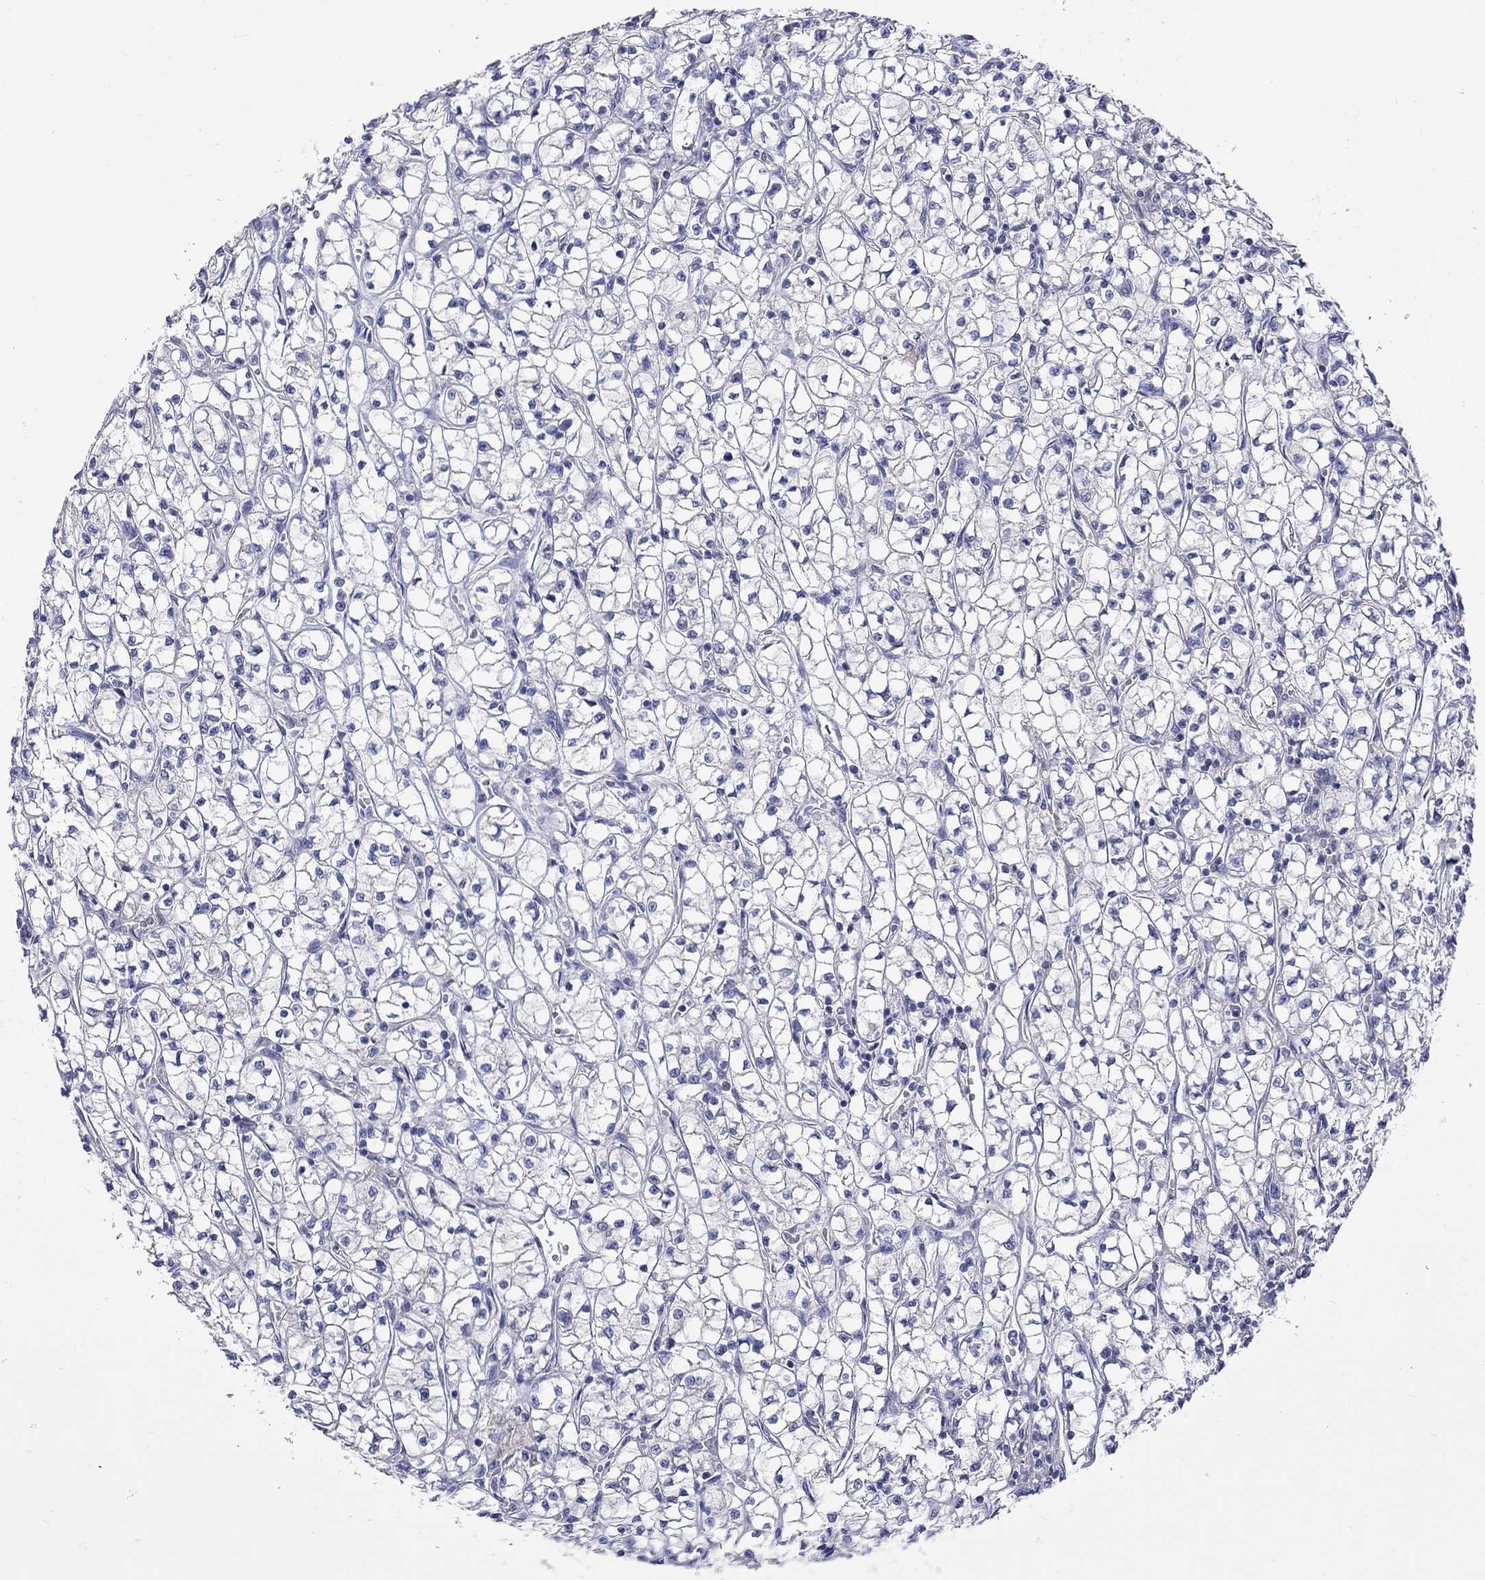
{"staining": {"intensity": "negative", "quantity": "none", "location": "none"}, "tissue": "renal cancer", "cell_type": "Tumor cells", "image_type": "cancer", "snomed": [{"axis": "morphology", "description": "Adenocarcinoma, NOS"}, {"axis": "topography", "description": "Kidney"}], "caption": "Immunohistochemistry (IHC) photomicrograph of adenocarcinoma (renal) stained for a protein (brown), which shows no expression in tumor cells.", "gene": "LRFN4", "patient": {"sex": "female", "age": 64}}